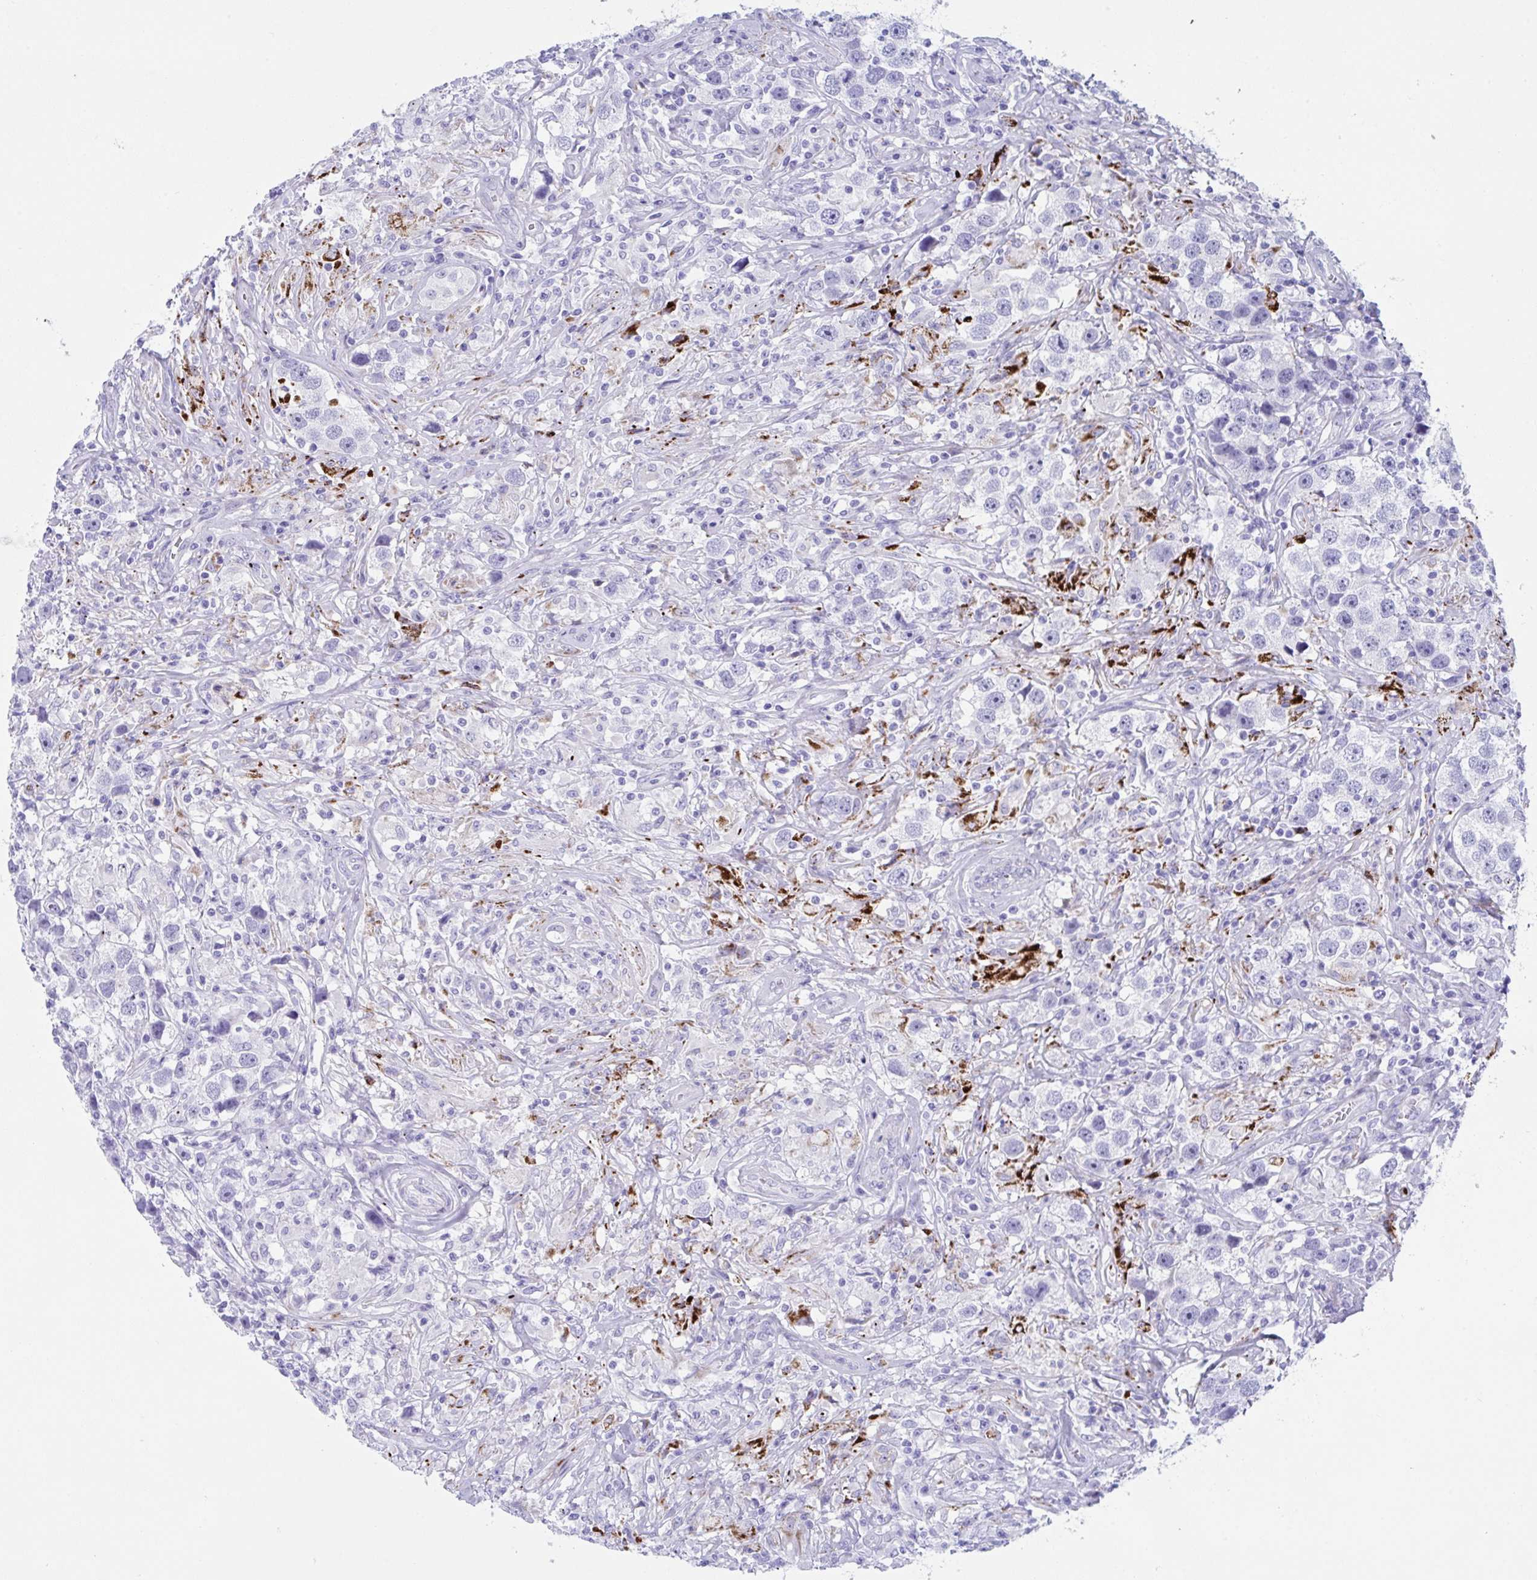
{"staining": {"intensity": "negative", "quantity": "none", "location": "none"}, "tissue": "testis cancer", "cell_type": "Tumor cells", "image_type": "cancer", "snomed": [{"axis": "morphology", "description": "Seminoma, NOS"}, {"axis": "topography", "description": "Testis"}], "caption": "Tumor cells show no significant protein positivity in testis cancer. (DAB (3,3'-diaminobenzidine) immunohistochemistry, high magnification).", "gene": "TTC30B", "patient": {"sex": "male", "age": 49}}